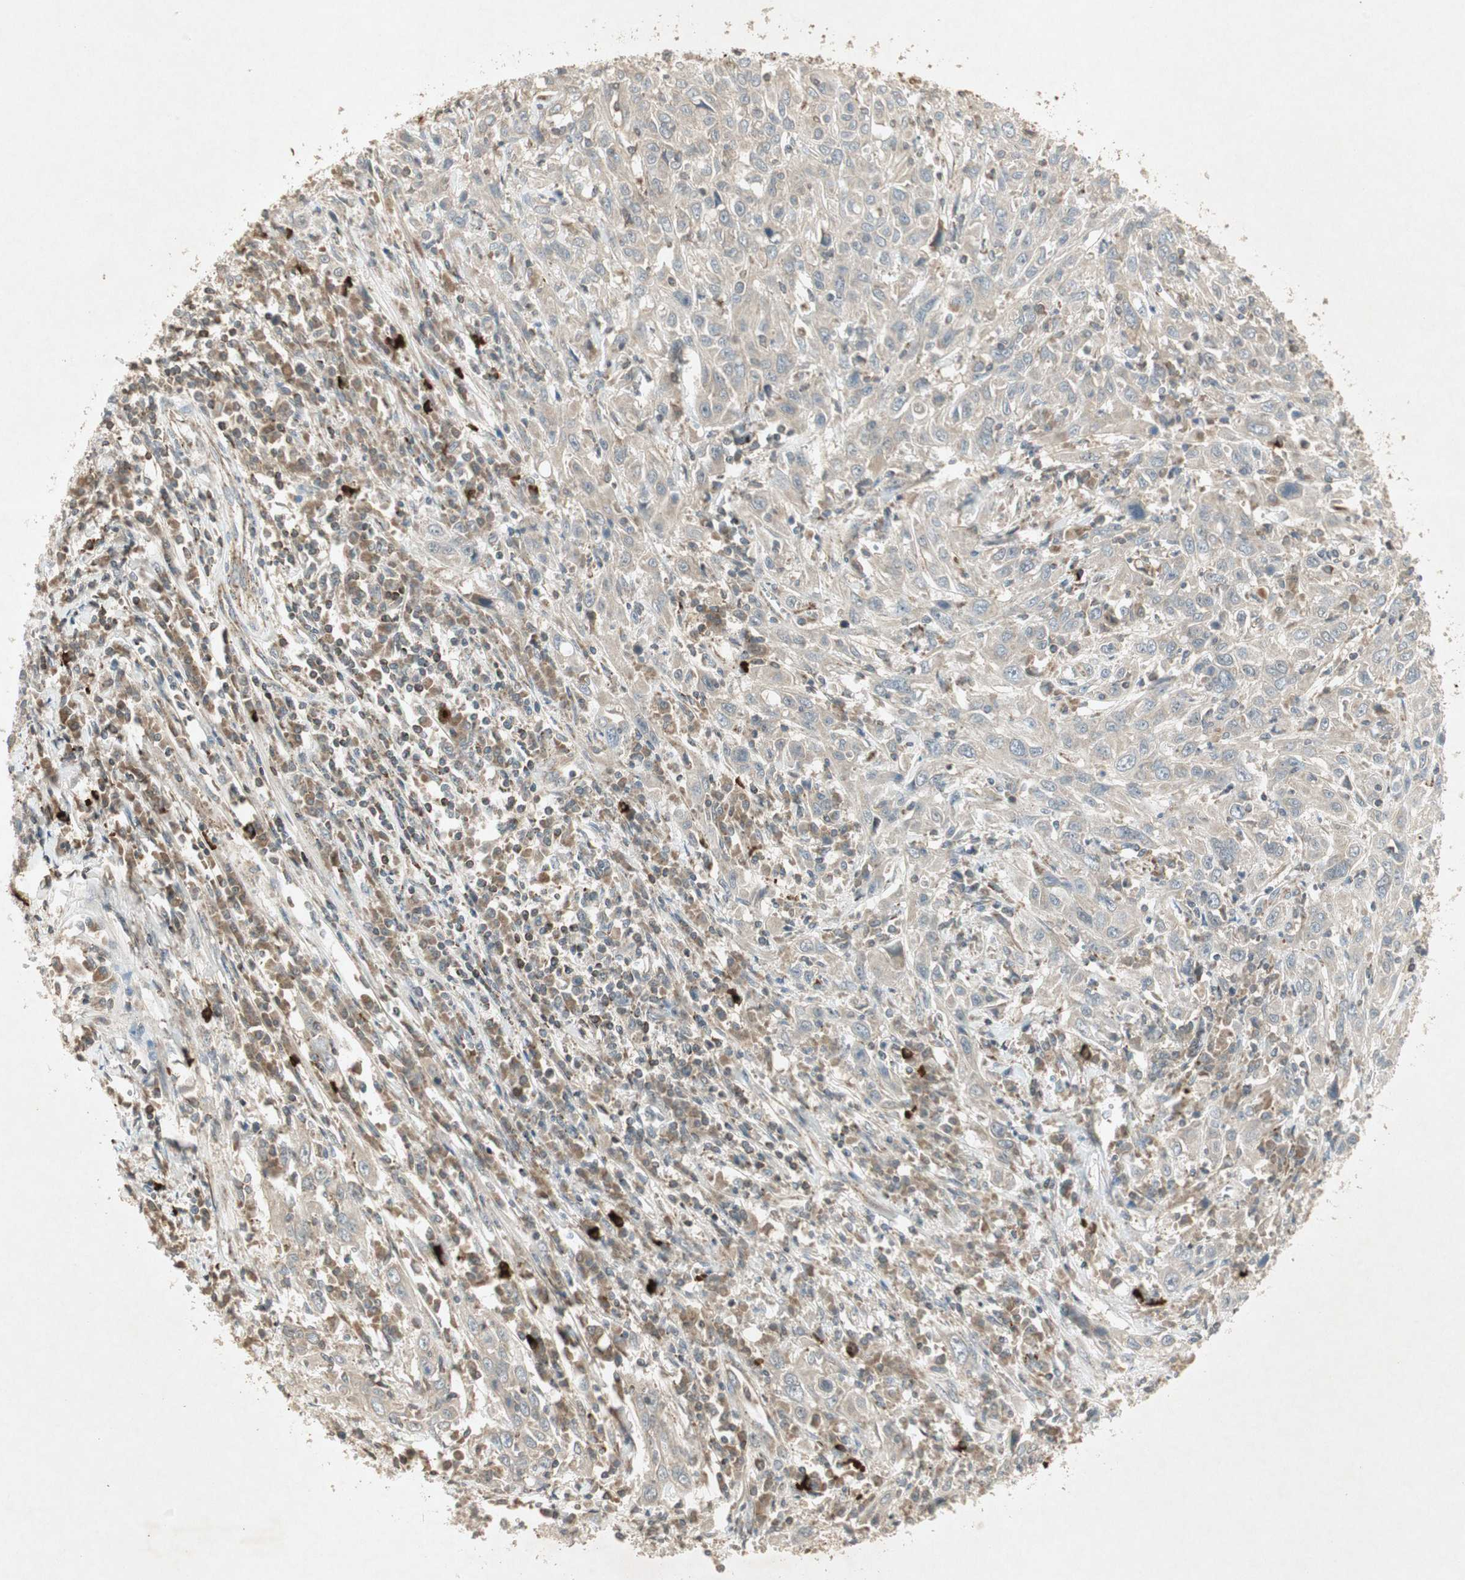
{"staining": {"intensity": "weak", "quantity": "25%-75%", "location": "cytoplasmic/membranous"}, "tissue": "cervical cancer", "cell_type": "Tumor cells", "image_type": "cancer", "snomed": [{"axis": "morphology", "description": "Squamous cell carcinoma, NOS"}, {"axis": "topography", "description": "Cervix"}], "caption": "DAB immunohistochemical staining of human squamous cell carcinoma (cervical) reveals weak cytoplasmic/membranous protein staining in about 25%-75% of tumor cells.", "gene": "USP2", "patient": {"sex": "female", "age": 46}}